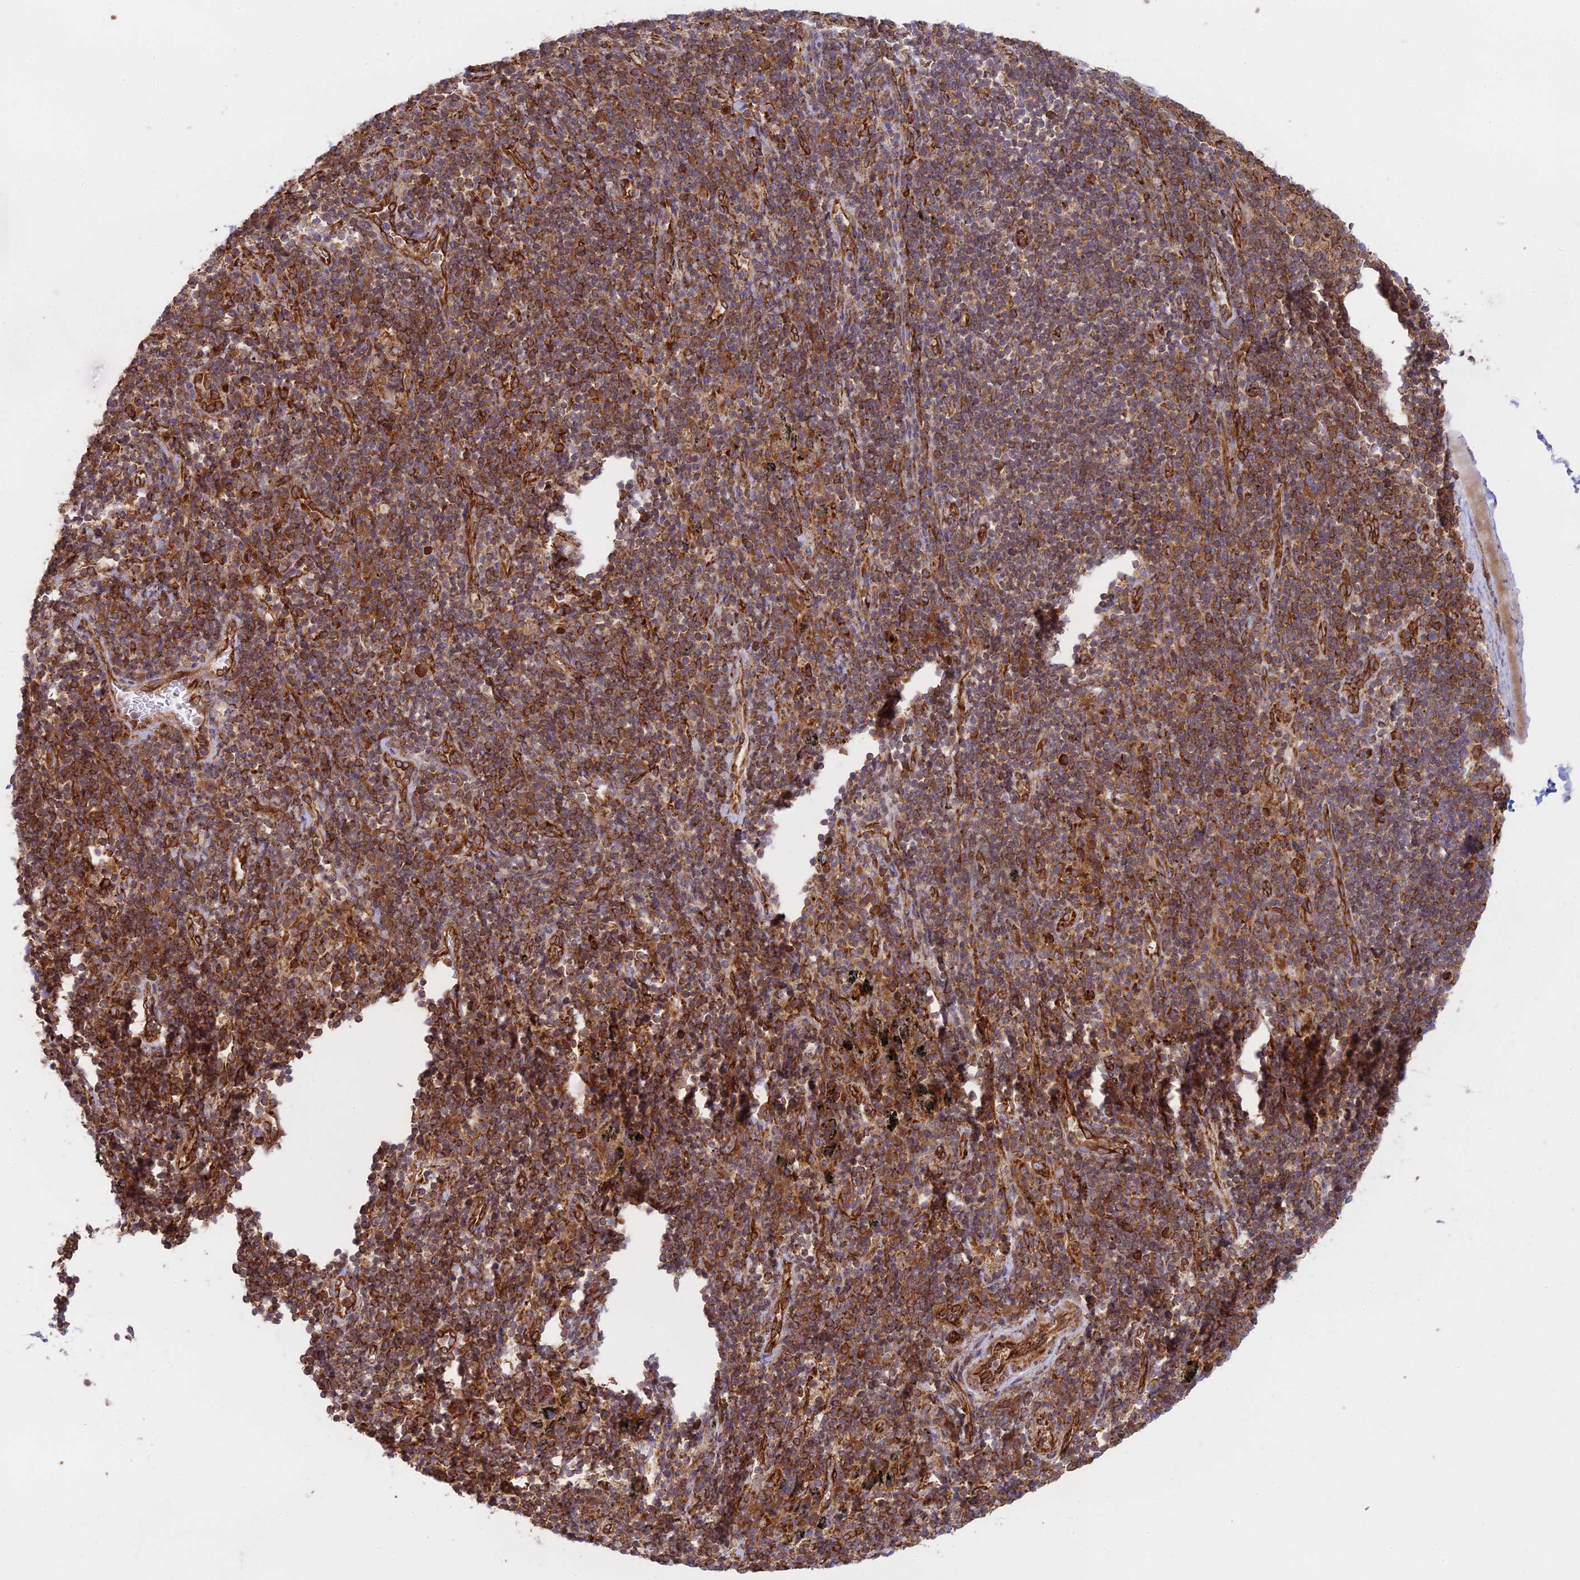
{"staining": {"intensity": "negative", "quantity": "none", "location": "none"}, "tissue": "adipose tissue", "cell_type": "Adipocytes", "image_type": "normal", "snomed": [{"axis": "morphology", "description": "Normal tissue, NOS"}, {"axis": "topography", "description": "Lymph node"}, {"axis": "topography", "description": "Cartilage tissue"}, {"axis": "topography", "description": "Bronchus"}], "caption": "The photomicrograph demonstrates no staining of adipocytes in normal adipose tissue. (Brightfield microscopy of DAB (3,3'-diaminobenzidine) IHC at high magnification).", "gene": "CCDC69", "patient": {"sex": "male", "age": 63}}